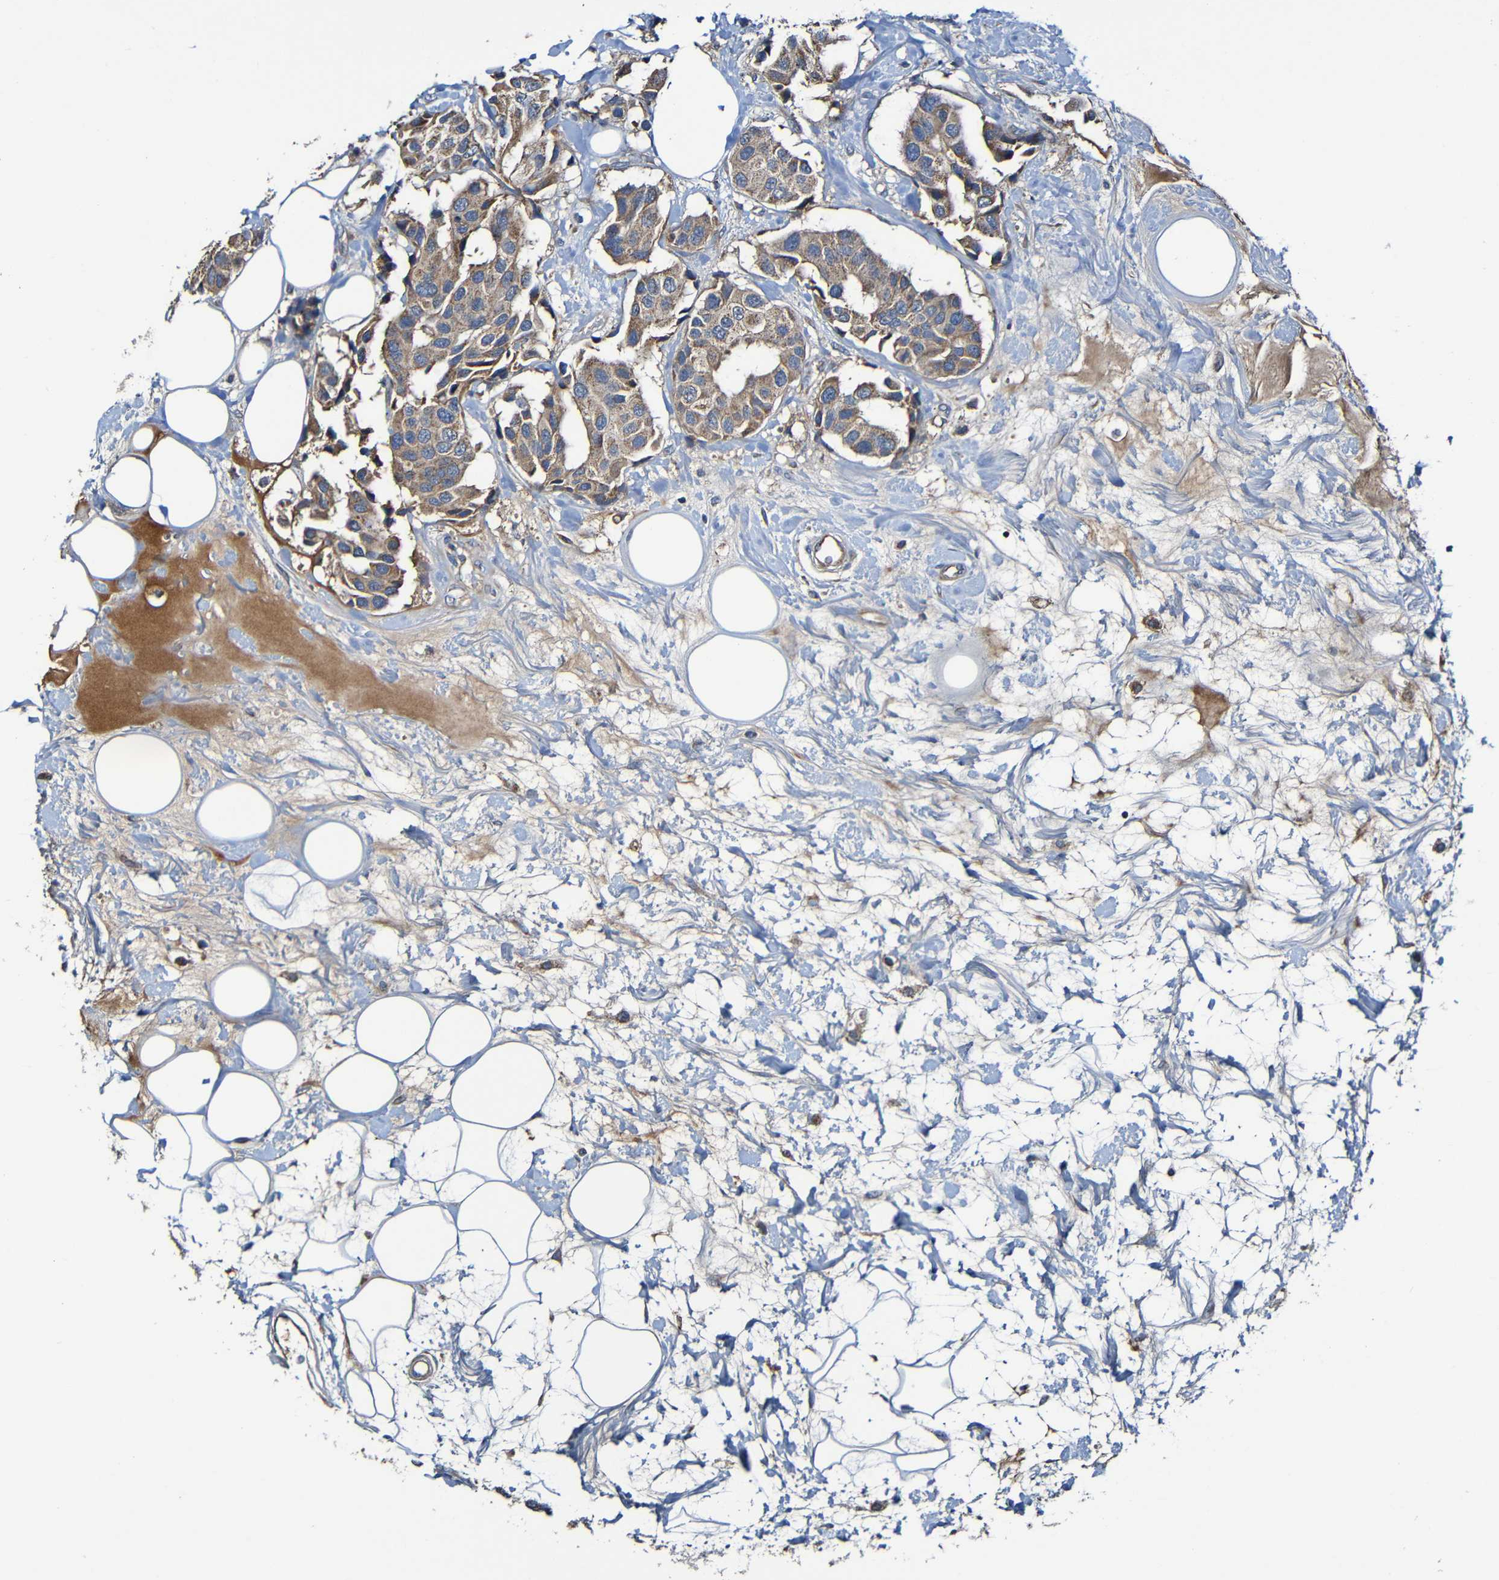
{"staining": {"intensity": "moderate", "quantity": ">75%", "location": "cytoplasmic/membranous"}, "tissue": "breast cancer", "cell_type": "Tumor cells", "image_type": "cancer", "snomed": [{"axis": "morphology", "description": "Normal tissue, NOS"}, {"axis": "morphology", "description": "Duct carcinoma"}, {"axis": "topography", "description": "Breast"}], "caption": "Protein staining exhibits moderate cytoplasmic/membranous staining in approximately >75% of tumor cells in breast cancer. Immunohistochemistry stains the protein in brown and the nuclei are stained blue.", "gene": "ADAM15", "patient": {"sex": "female", "age": 39}}